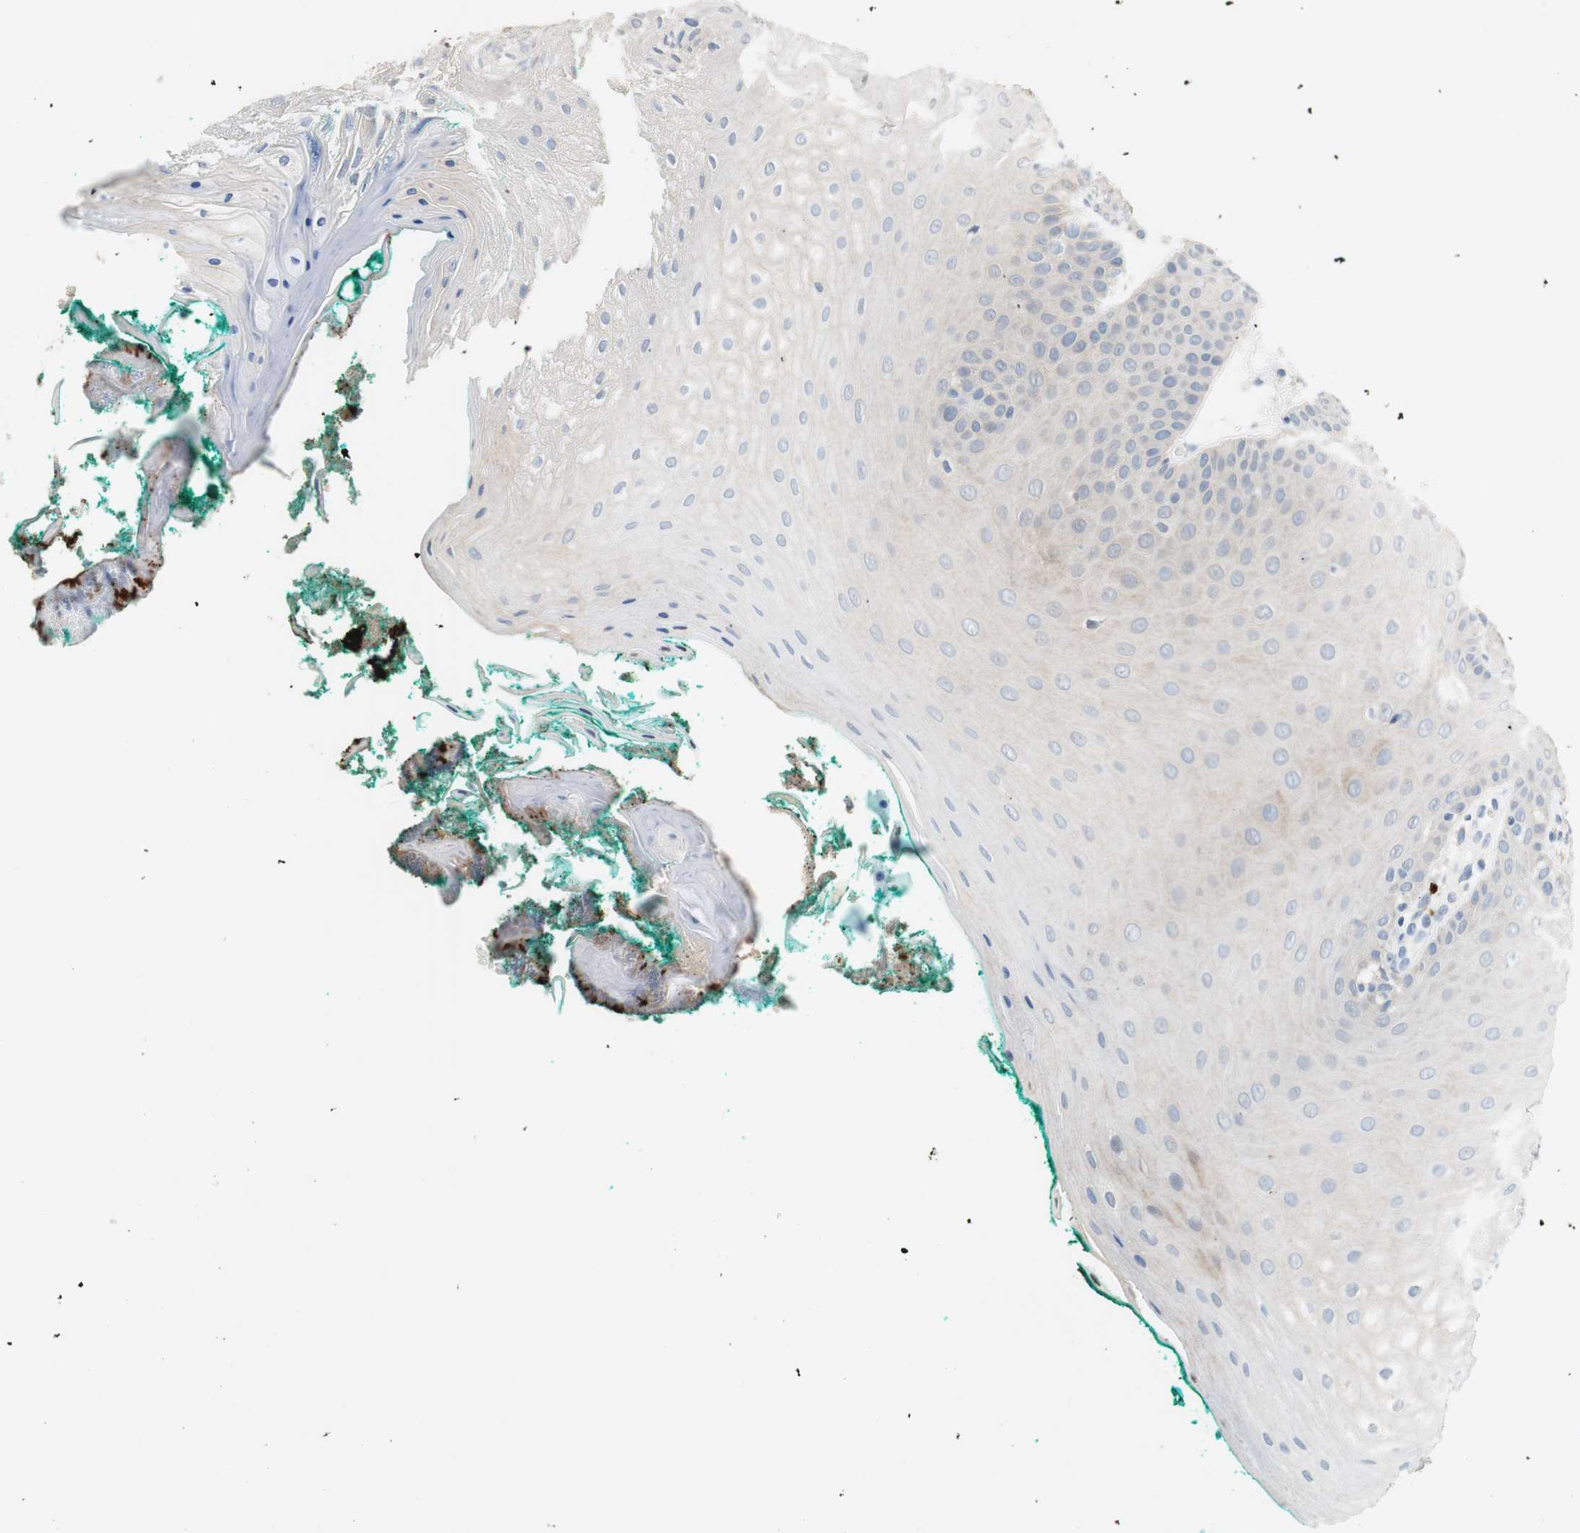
{"staining": {"intensity": "weak", "quantity": "25%-75%", "location": "cytoplasmic/membranous"}, "tissue": "oral mucosa", "cell_type": "Squamous epithelial cells", "image_type": "normal", "snomed": [{"axis": "morphology", "description": "Normal tissue, NOS"}, {"axis": "topography", "description": "Skeletal muscle"}, {"axis": "topography", "description": "Oral tissue"}], "caption": "Immunohistochemistry (IHC) (DAB) staining of benign oral mucosa exhibits weak cytoplasmic/membranous protein positivity in approximately 25%-75% of squamous epithelial cells. (brown staining indicates protein expression, while blue staining denotes nuclei).", "gene": "COL12A1", "patient": {"sex": "male", "age": 58}}